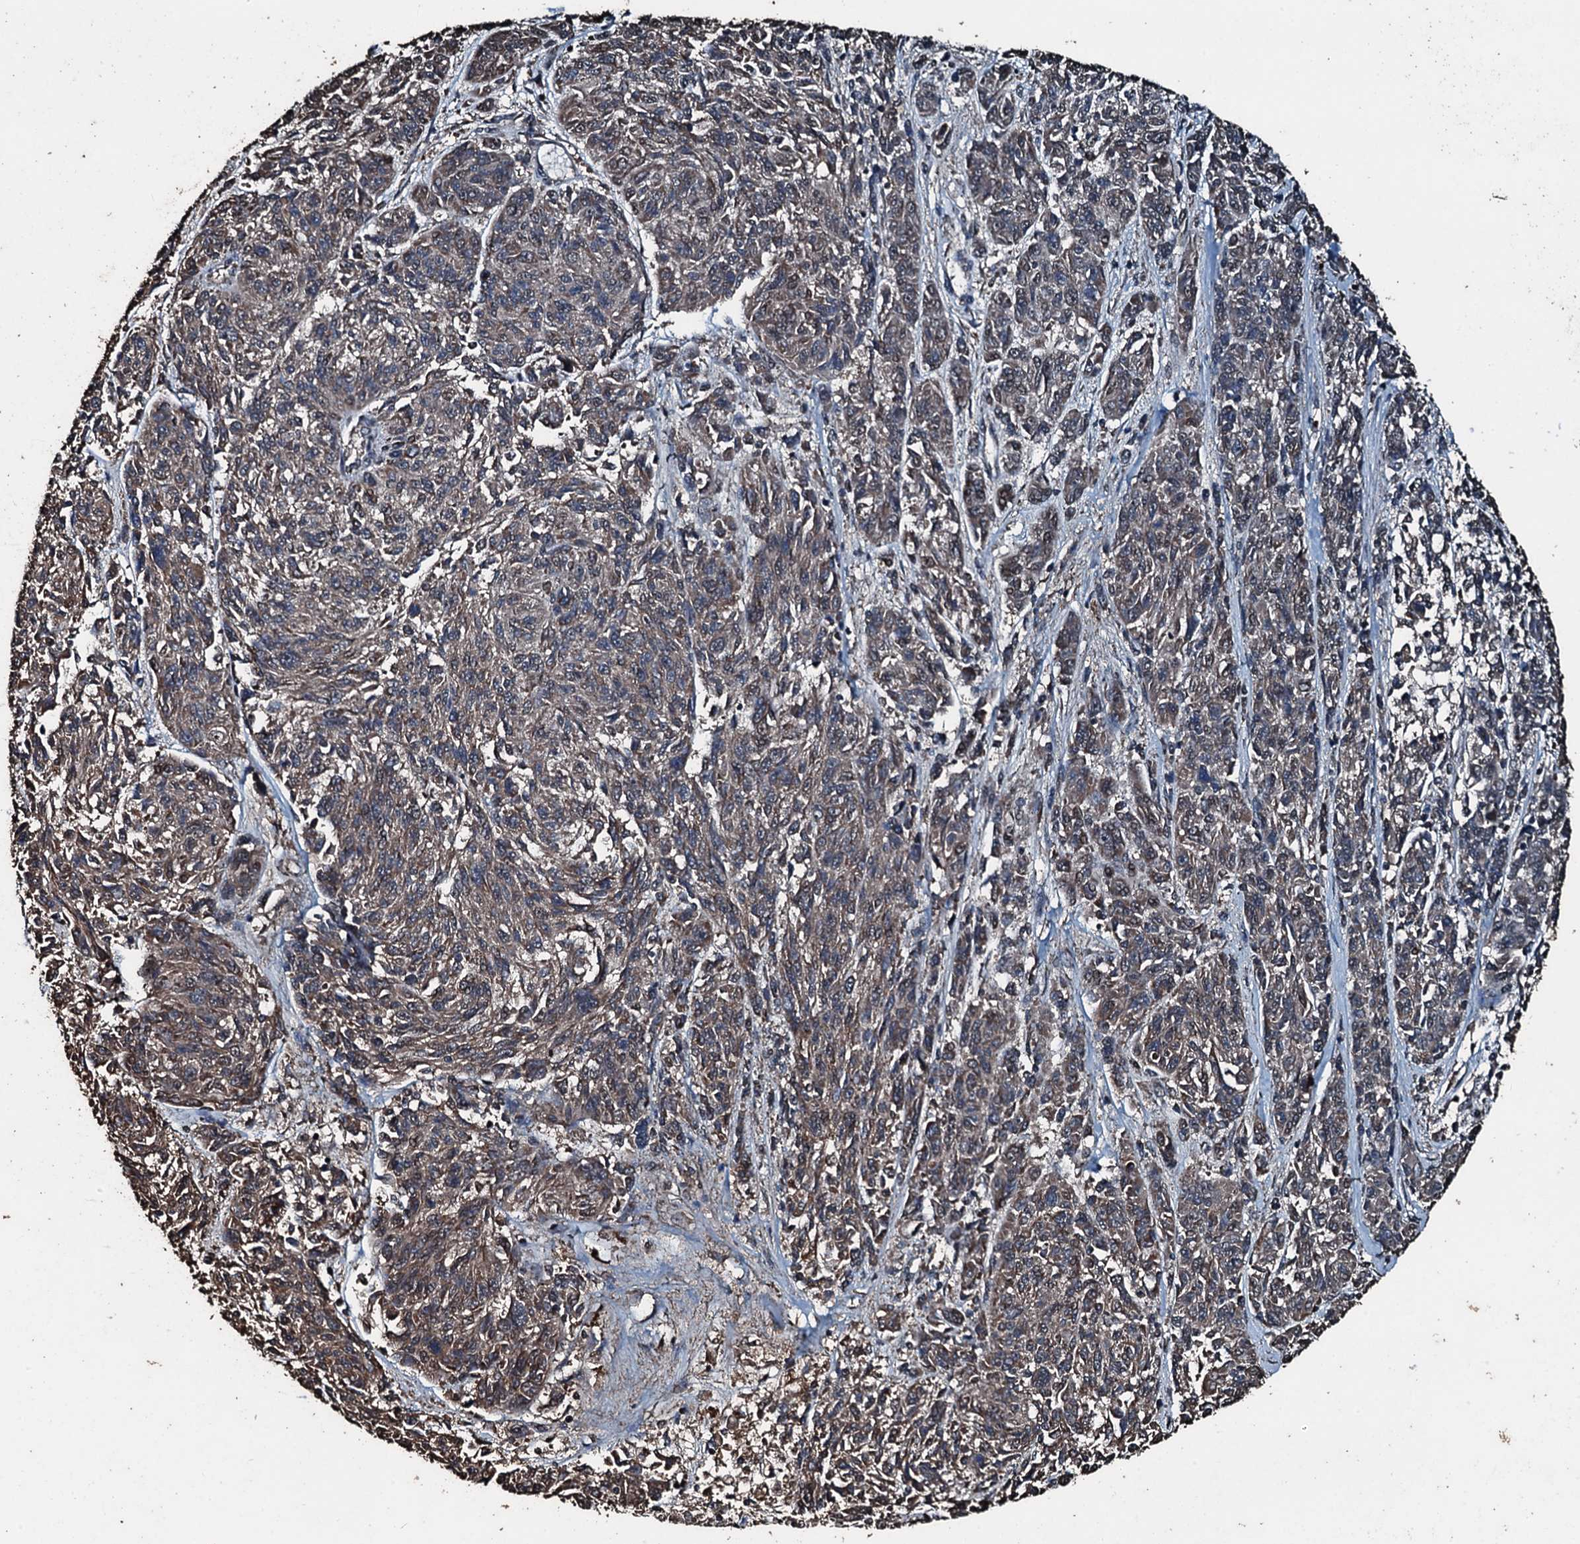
{"staining": {"intensity": "weak", "quantity": "25%-75%", "location": "cytoplasmic/membranous,nuclear"}, "tissue": "melanoma", "cell_type": "Tumor cells", "image_type": "cancer", "snomed": [{"axis": "morphology", "description": "Malignant melanoma, NOS"}, {"axis": "topography", "description": "Skin"}], "caption": "There is low levels of weak cytoplasmic/membranous and nuclear expression in tumor cells of melanoma, as demonstrated by immunohistochemical staining (brown color).", "gene": "FAAP24", "patient": {"sex": "male", "age": 53}}